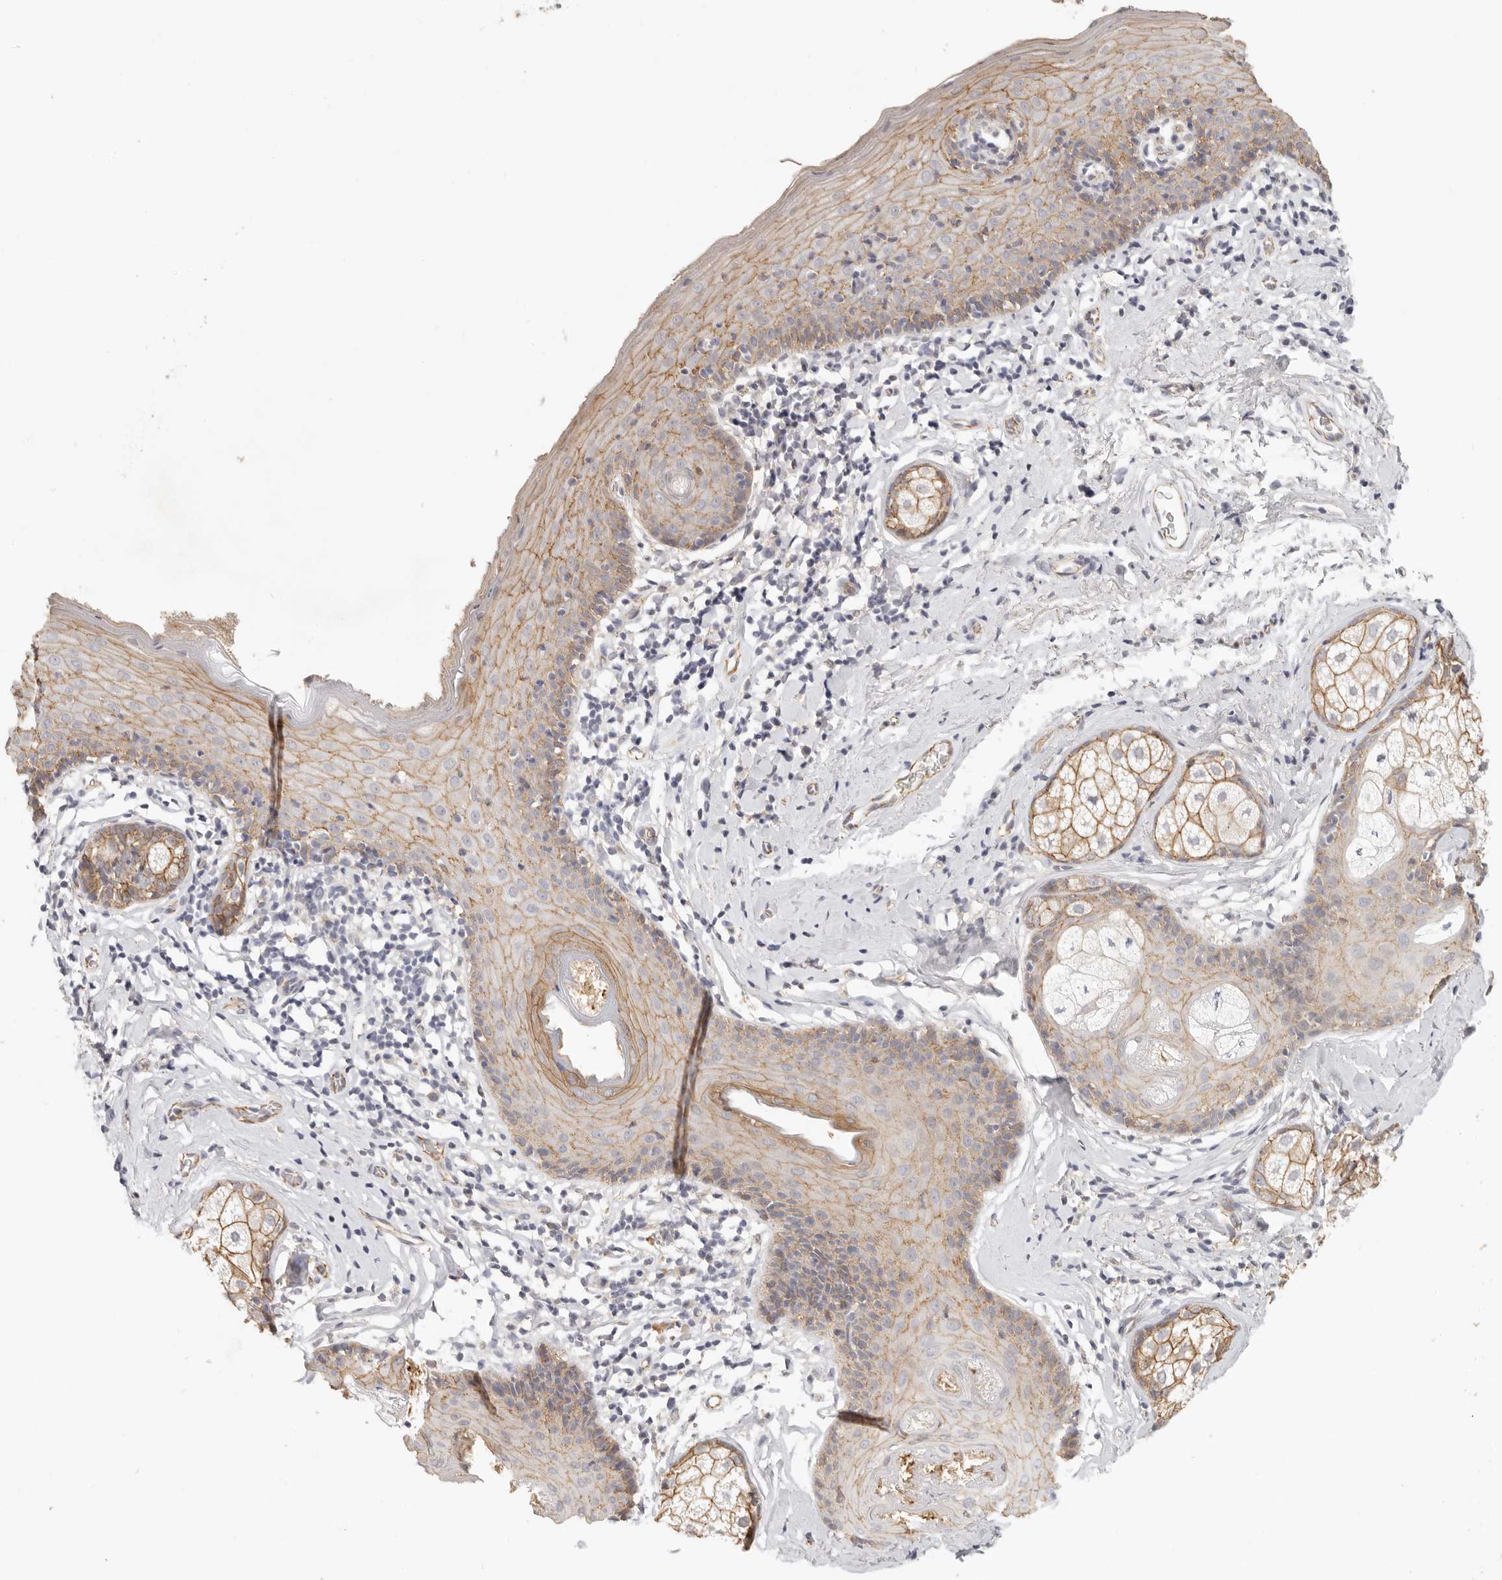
{"staining": {"intensity": "moderate", "quantity": ">75%", "location": "cytoplasmic/membranous"}, "tissue": "skin", "cell_type": "Epidermal cells", "image_type": "normal", "snomed": [{"axis": "morphology", "description": "Normal tissue, NOS"}, {"axis": "topography", "description": "Vulva"}], "caption": "Immunohistochemistry (IHC) histopathology image of unremarkable skin: human skin stained using immunohistochemistry displays medium levels of moderate protein expression localized specifically in the cytoplasmic/membranous of epidermal cells, appearing as a cytoplasmic/membranous brown color.", "gene": "ANXA9", "patient": {"sex": "female", "age": 66}}